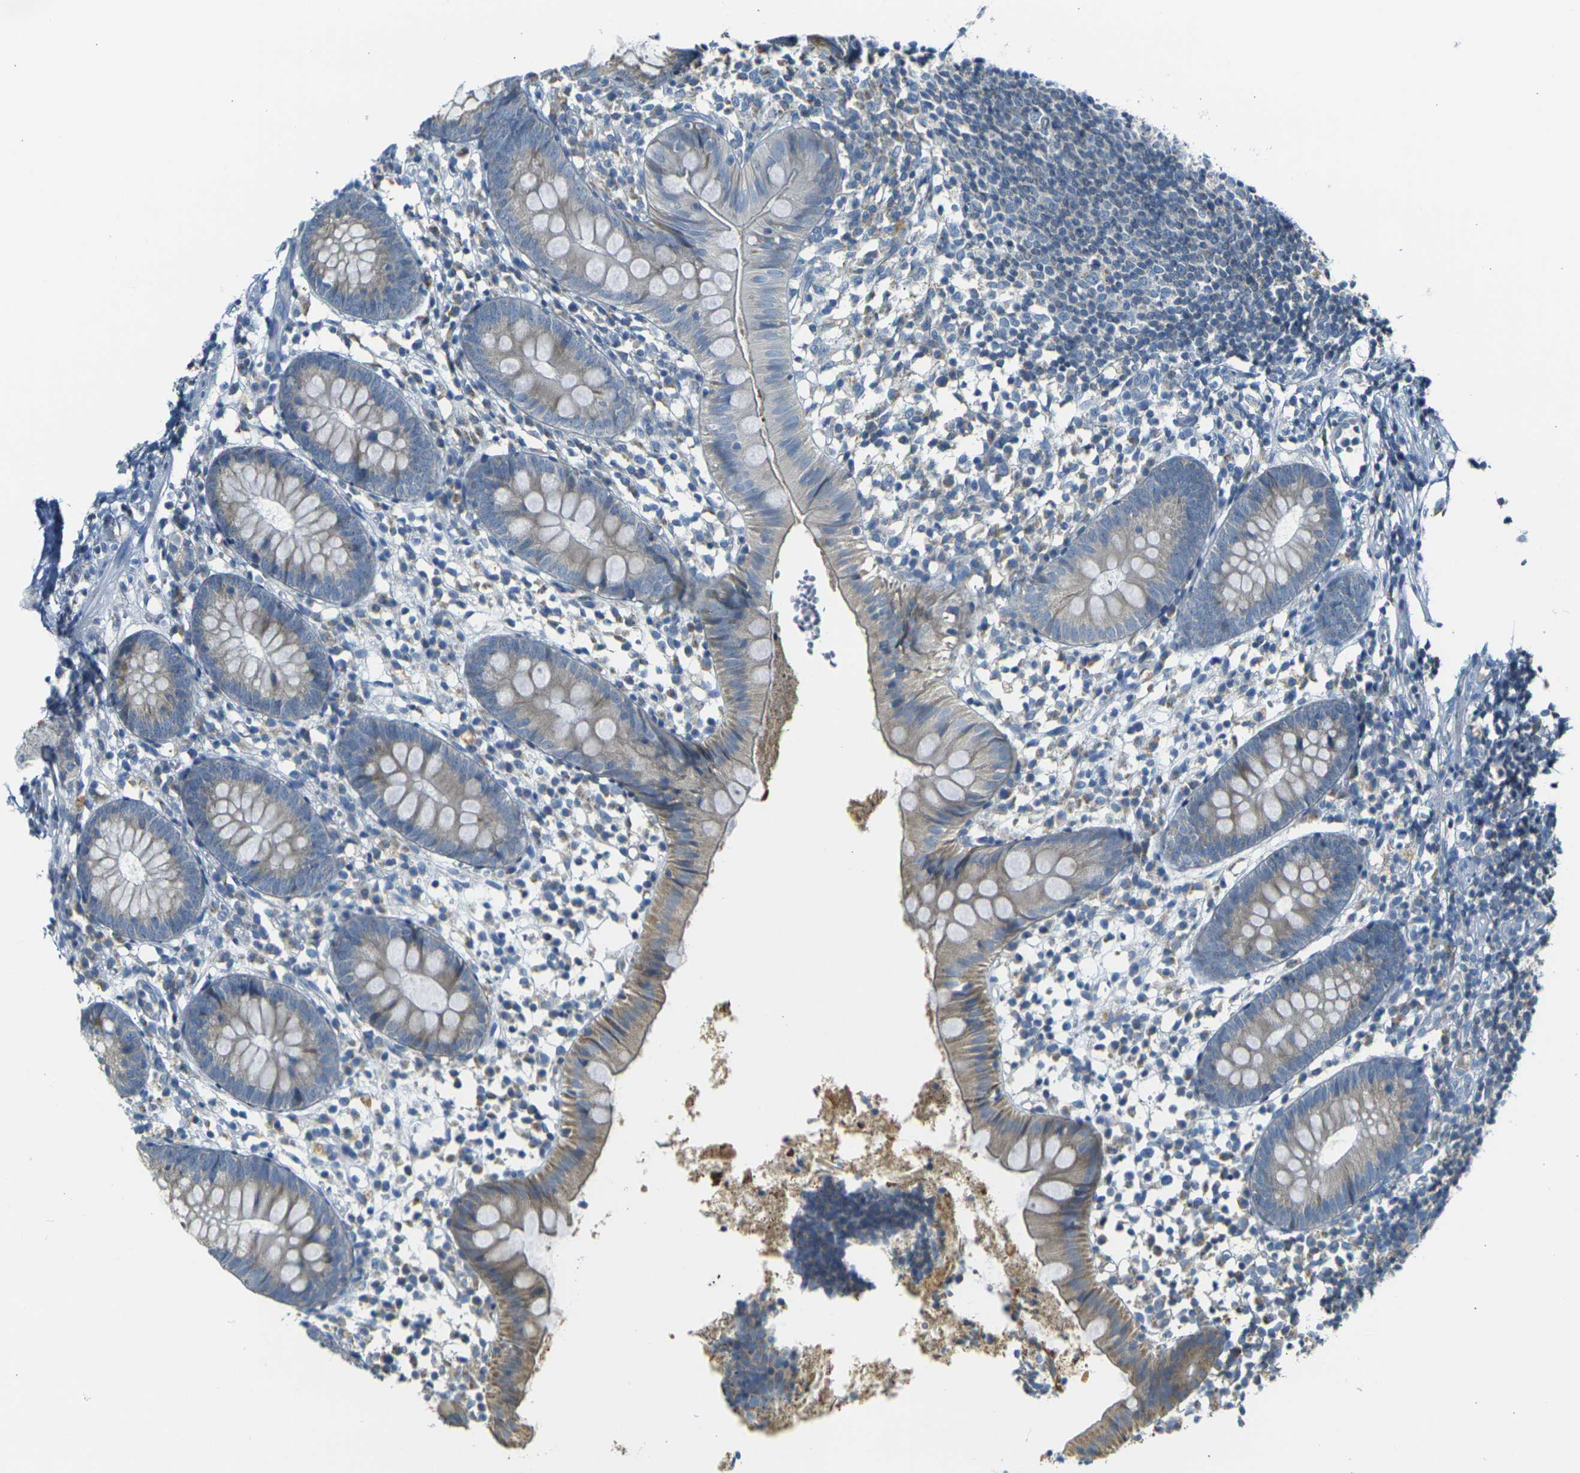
{"staining": {"intensity": "weak", "quantity": ">75%", "location": "cytoplasmic/membranous"}, "tissue": "appendix", "cell_type": "Glandular cells", "image_type": "normal", "snomed": [{"axis": "morphology", "description": "Normal tissue, NOS"}, {"axis": "topography", "description": "Appendix"}], "caption": "Protein expression analysis of benign human appendix reveals weak cytoplasmic/membranous staining in about >75% of glandular cells. (brown staining indicates protein expression, while blue staining denotes nuclei).", "gene": "PARD6B", "patient": {"sex": "female", "age": 20}}